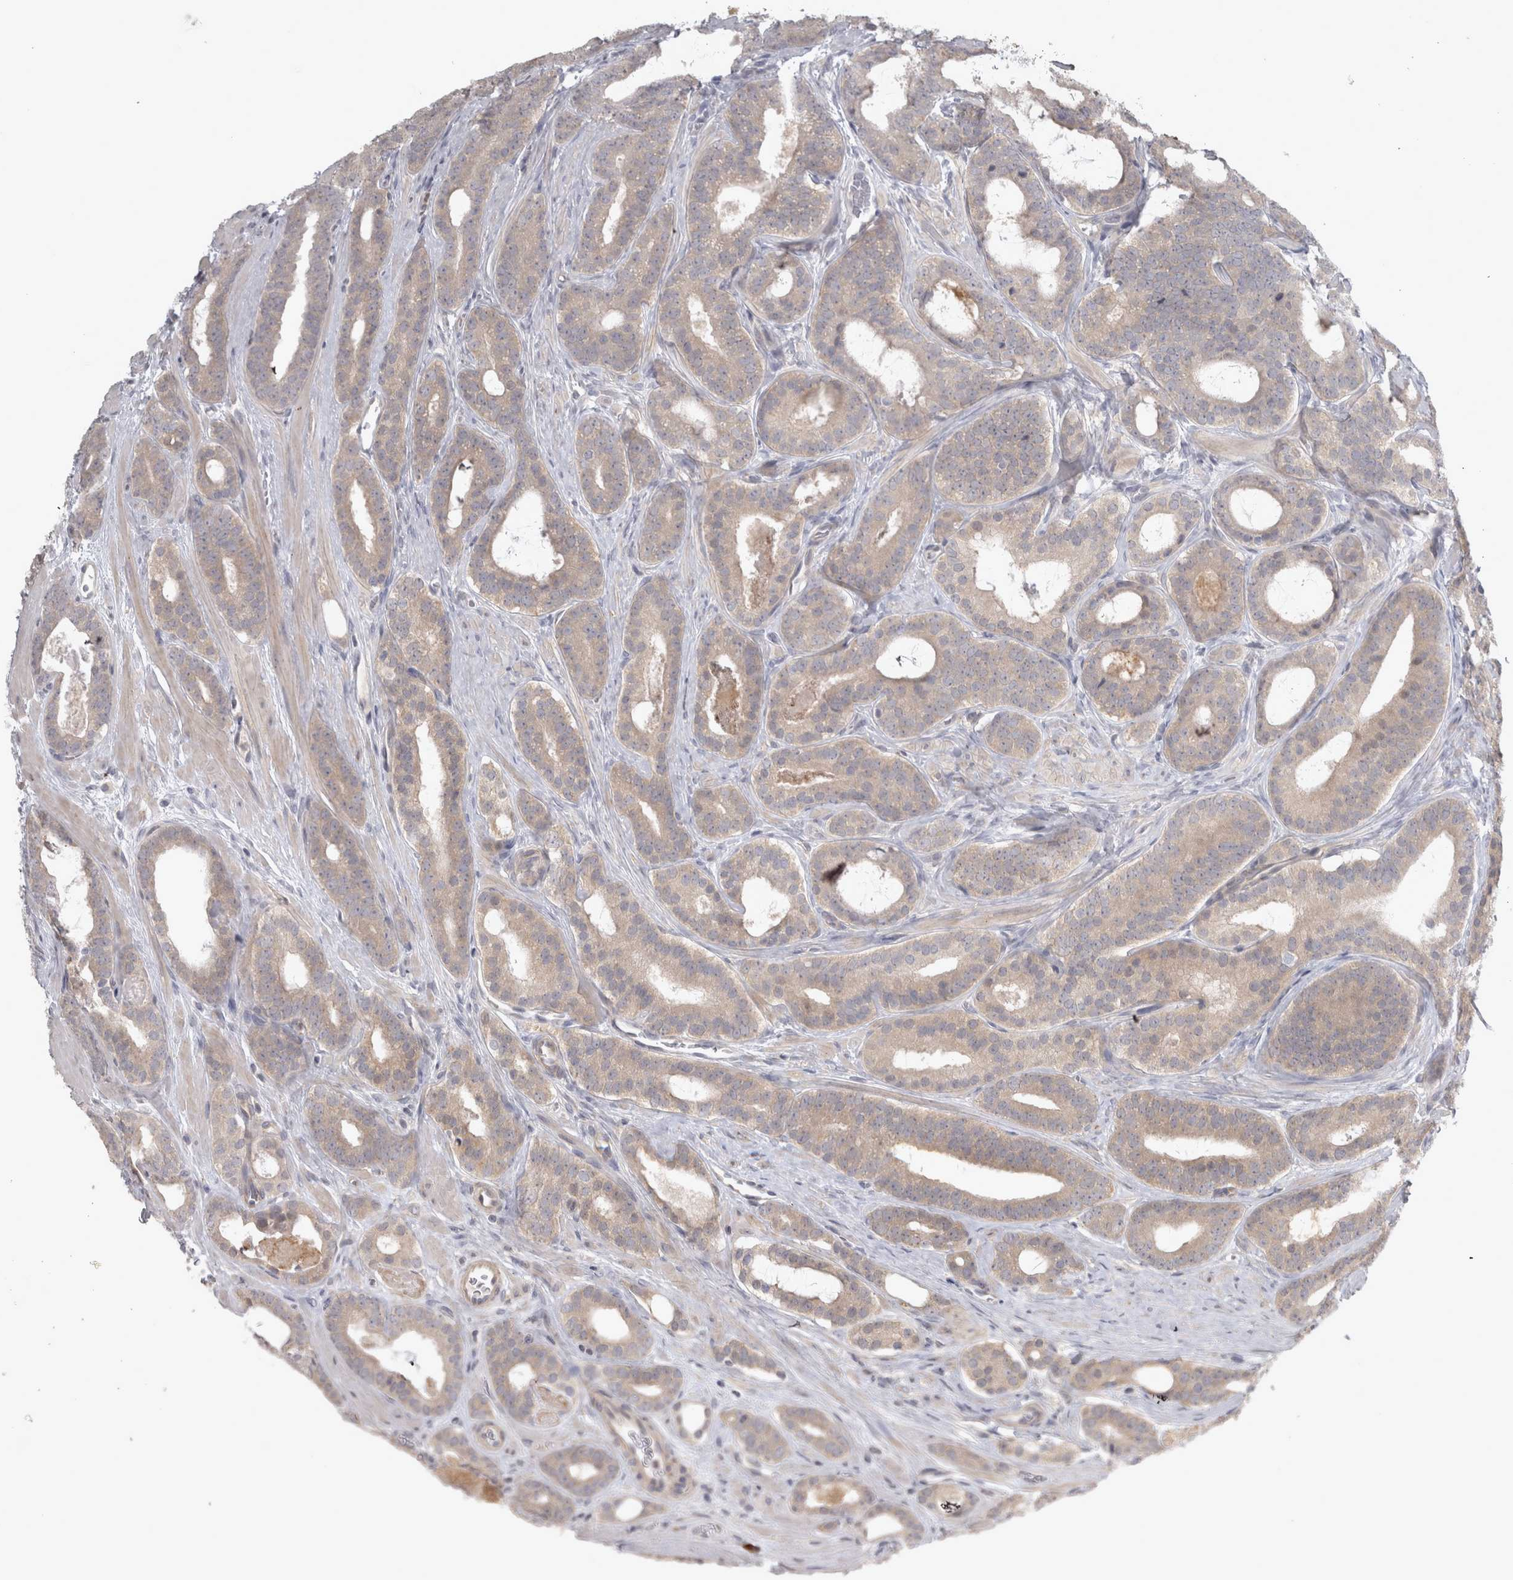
{"staining": {"intensity": "weak", "quantity": "25%-75%", "location": "cytoplasmic/membranous"}, "tissue": "prostate cancer", "cell_type": "Tumor cells", "image_type": "cancer", "snomed": [{"axis": "morphology", "description": "Adenocarcinoma, High grade"}, {"axis": "topography", "description": "Prostate"}], "caption": "Immunohistochemical staining of prostate cancer (high-grade adenocarcinoma) shows low levels of weak cytoplasmic/membranous protein staining in approximately 25%-75% of tumor cells.", "gene": "SLCO5A1", "patient": {"sex": "male", "age": 60}}